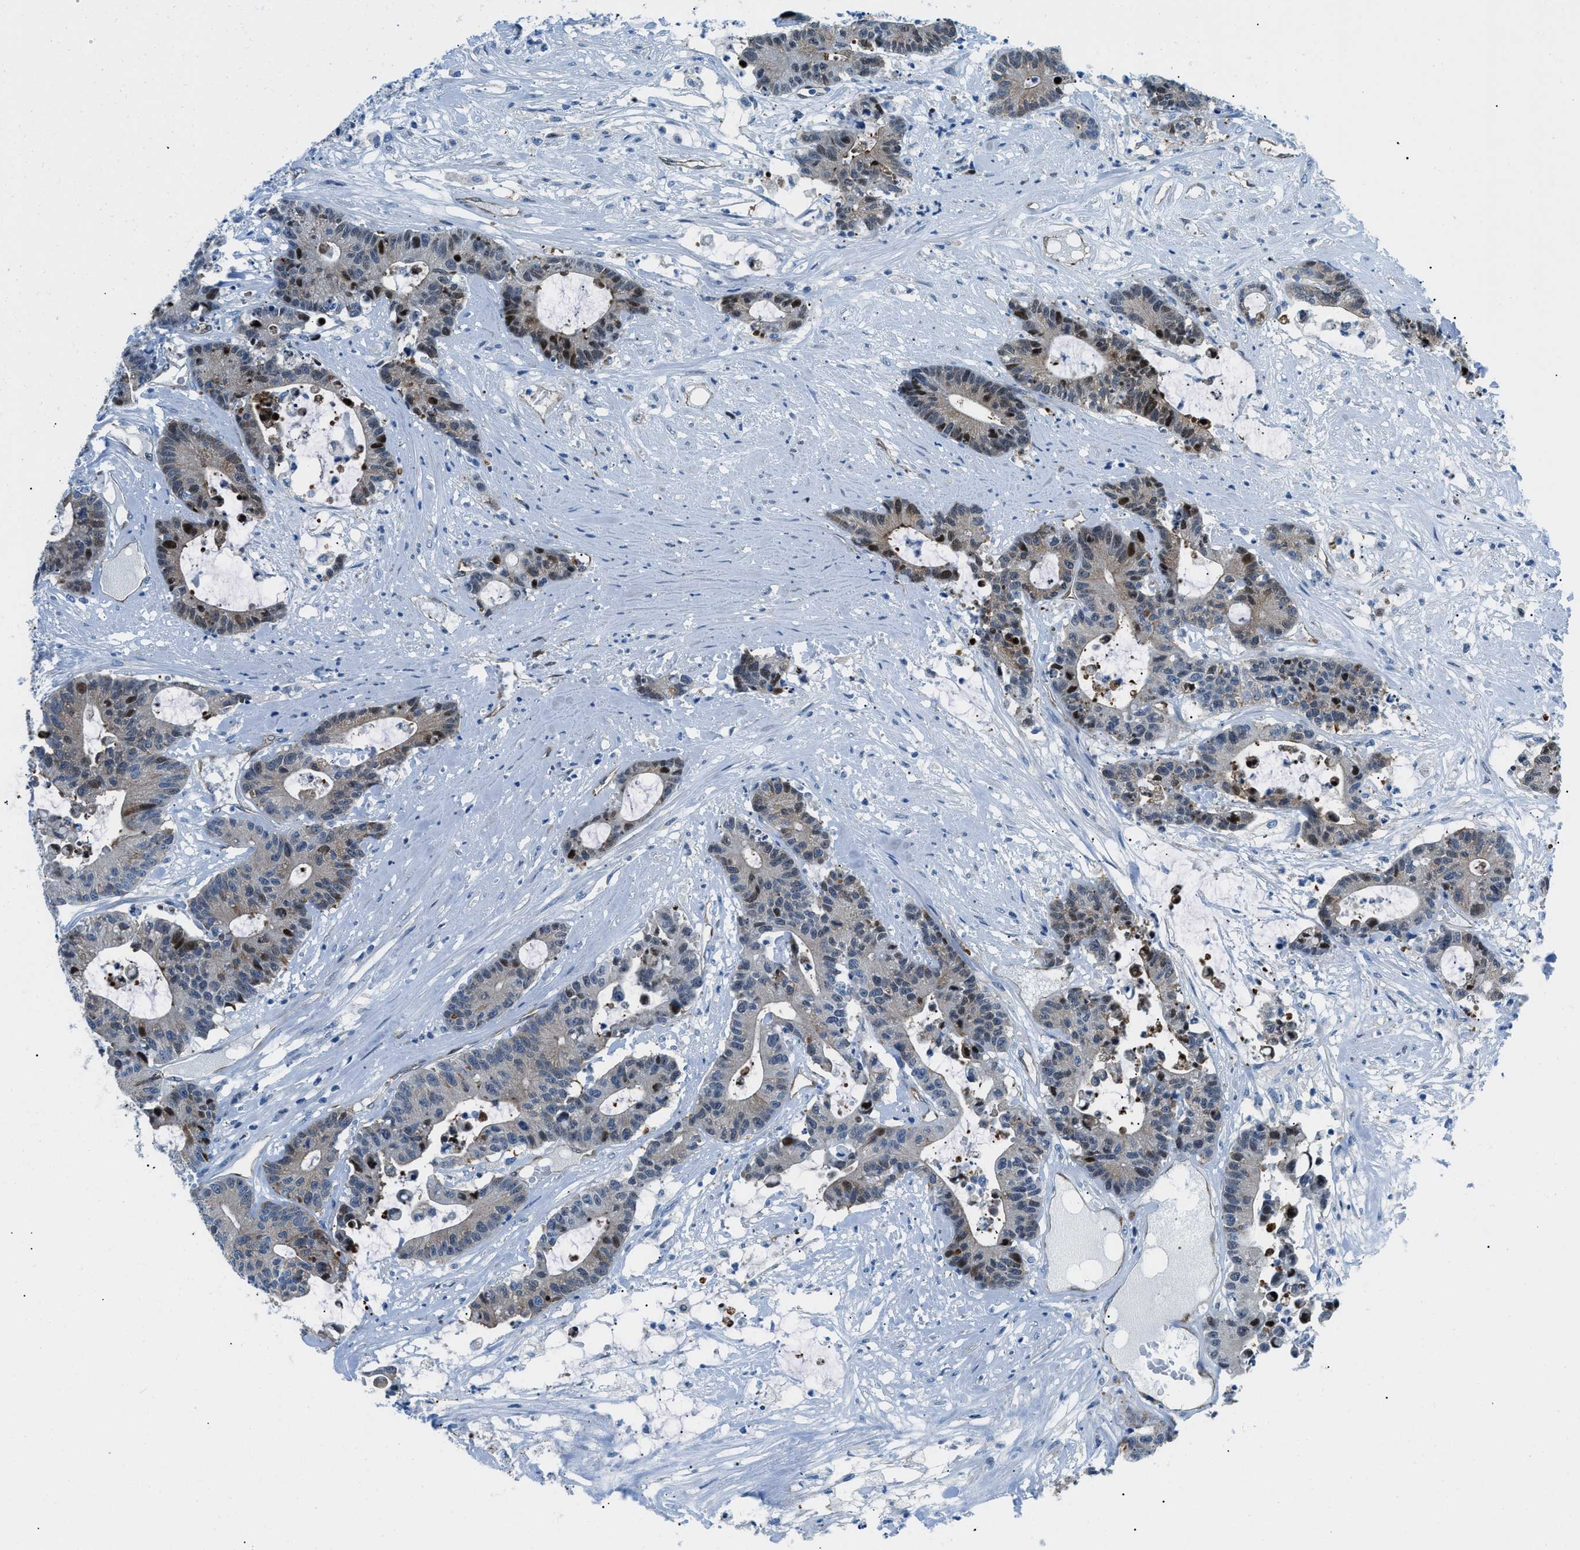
{"staining": {"intensity": "strong", "quantity": "<25%", "location": "cytoplasmic/membranous,nuclear"}, "tissue": "colorectal cancer", "cell_type": "Tumor cells", "image_type": "cancer", "snomed": [{"axis": "morphology", "description": "Adenocarcinoma, NOS"}, {"axis": "topography", "description": "Colon"}], "caption": "Immunohistochemical staining of human colorectal cancer (adenocarcinoma) displays medium levels of strong cytoplasmic/membranous and nuclear expression in about <25% of tumor cells.", "gene": "YWHAE", "patient": {"sex": "female", "age": 84}}